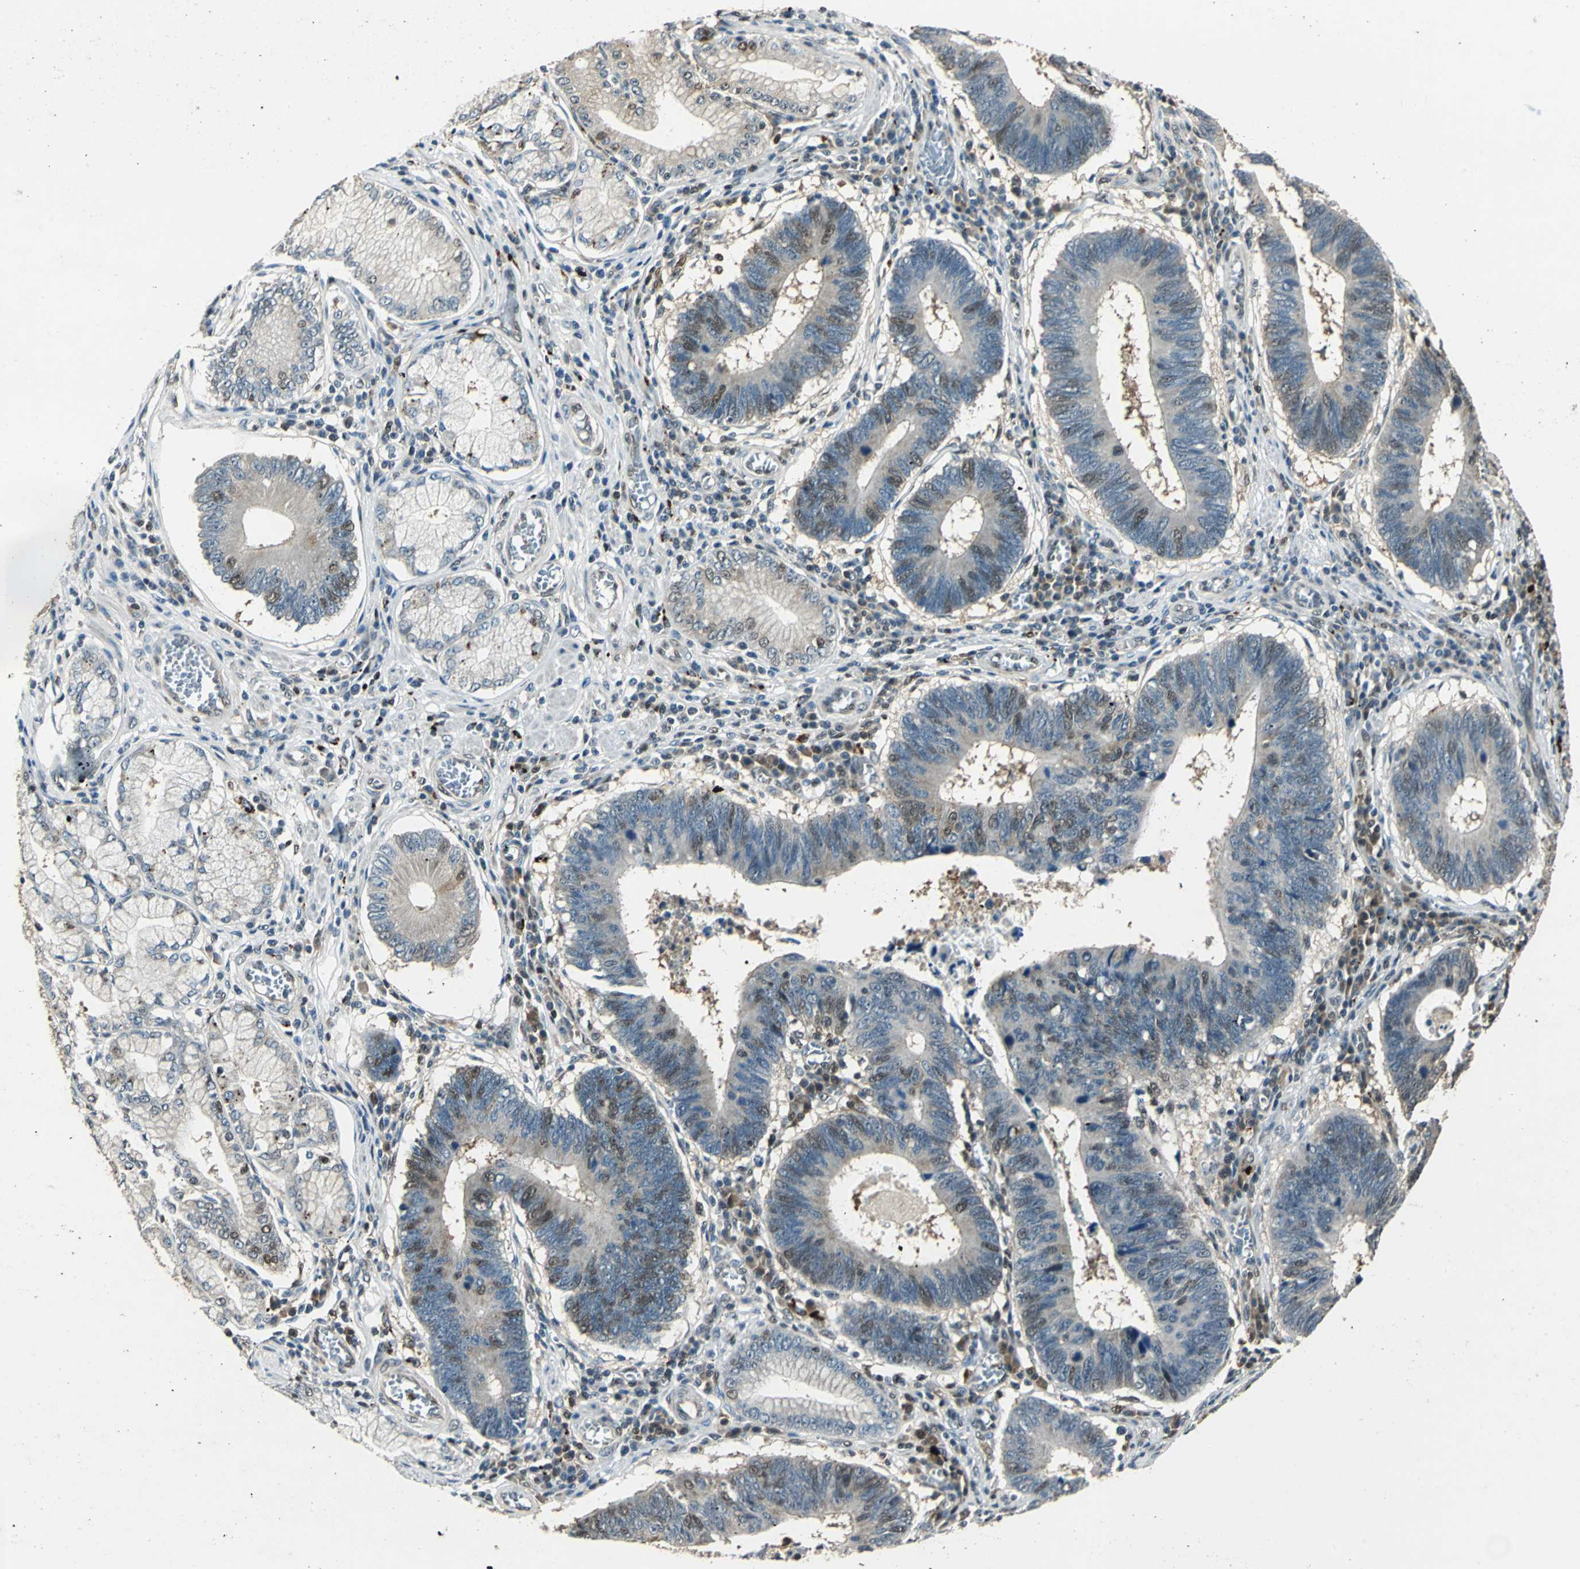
{"staining": {"intensity": "weak", "quantity": "25%-75%", "location": "cytoplasmic/membranous,nuclear"}, "tissue": "stomach cancer", "cell_type": "Tumor cells", "image_type": "cancer", "snomed": [{"axis": "morphology", "description": "Adenocarcinoma, NOS"}, {"axis": "topography", "description": "Stomach"}], "caption": "The photomicrograph displays staining of stomach cancer, revealing weak cytoplasmic/membranous and nuclear protein staining (brown color) within tumor cells. Nuclei are stained in blue.", "gene": "PPP1R13L", "patient": {"sex": "male", "age": 59}}